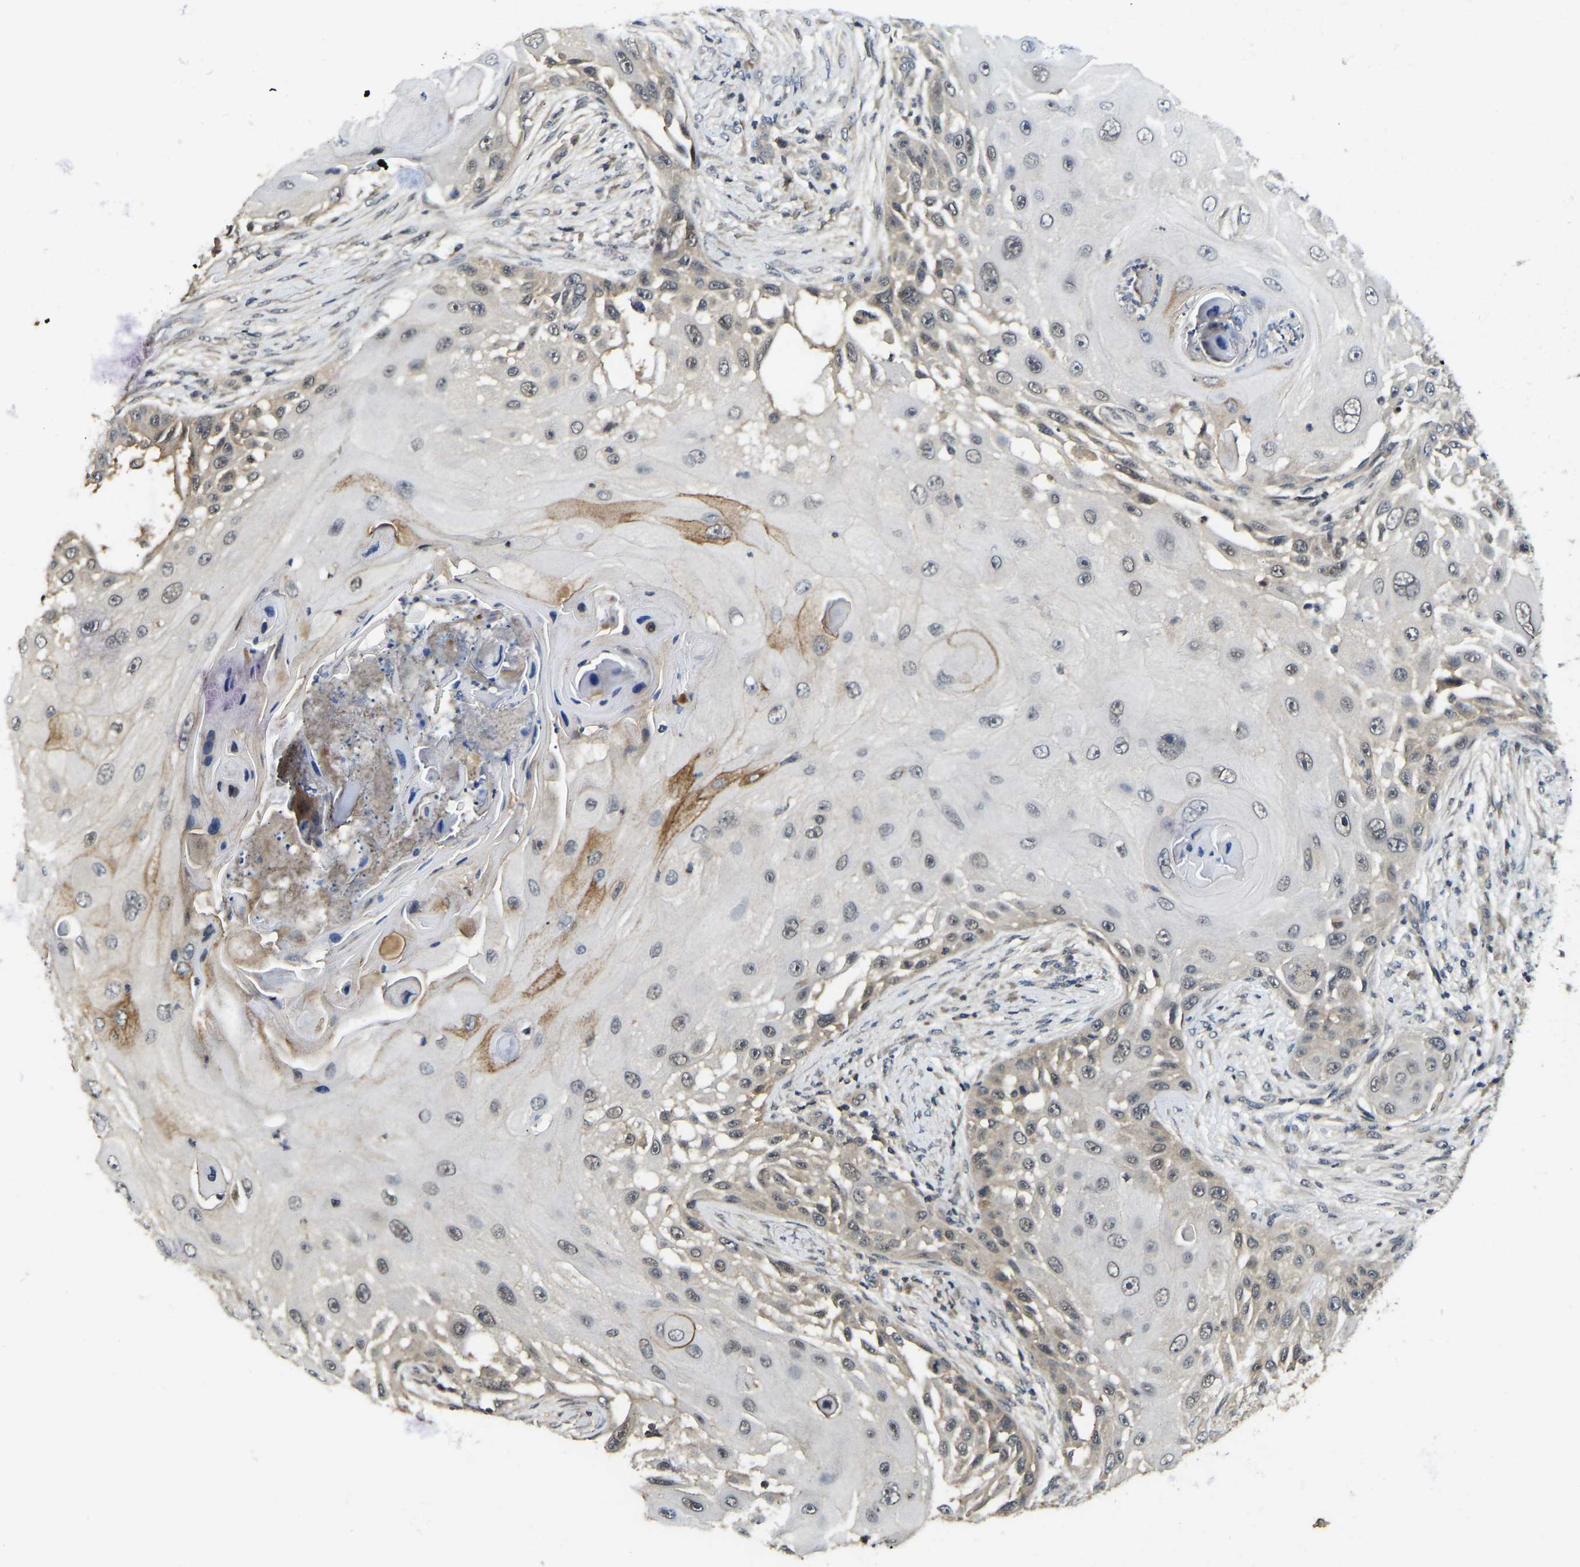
{"staining": {"intensity": "moderate", "quantity": "<25%", "location": "cytoplasmic/membranous"}, "tissue": "skin cancer", "cell_type": "Tumor cells", "image_type": "cancer", "snomed": [{"axis": "morphology", "description": "Squamous cell carcinoma, NOS"}, {"axis": "topography", "description": "Skin"}], "caption": "There is low levels of moderate cytoplasmic/membranous positivity in tumor cells of skin cancer, as demonstrated by immunohistochemical staining (brown color).", "gene": "NDRG3", "patient": {"sex": "female", "age": 44}}